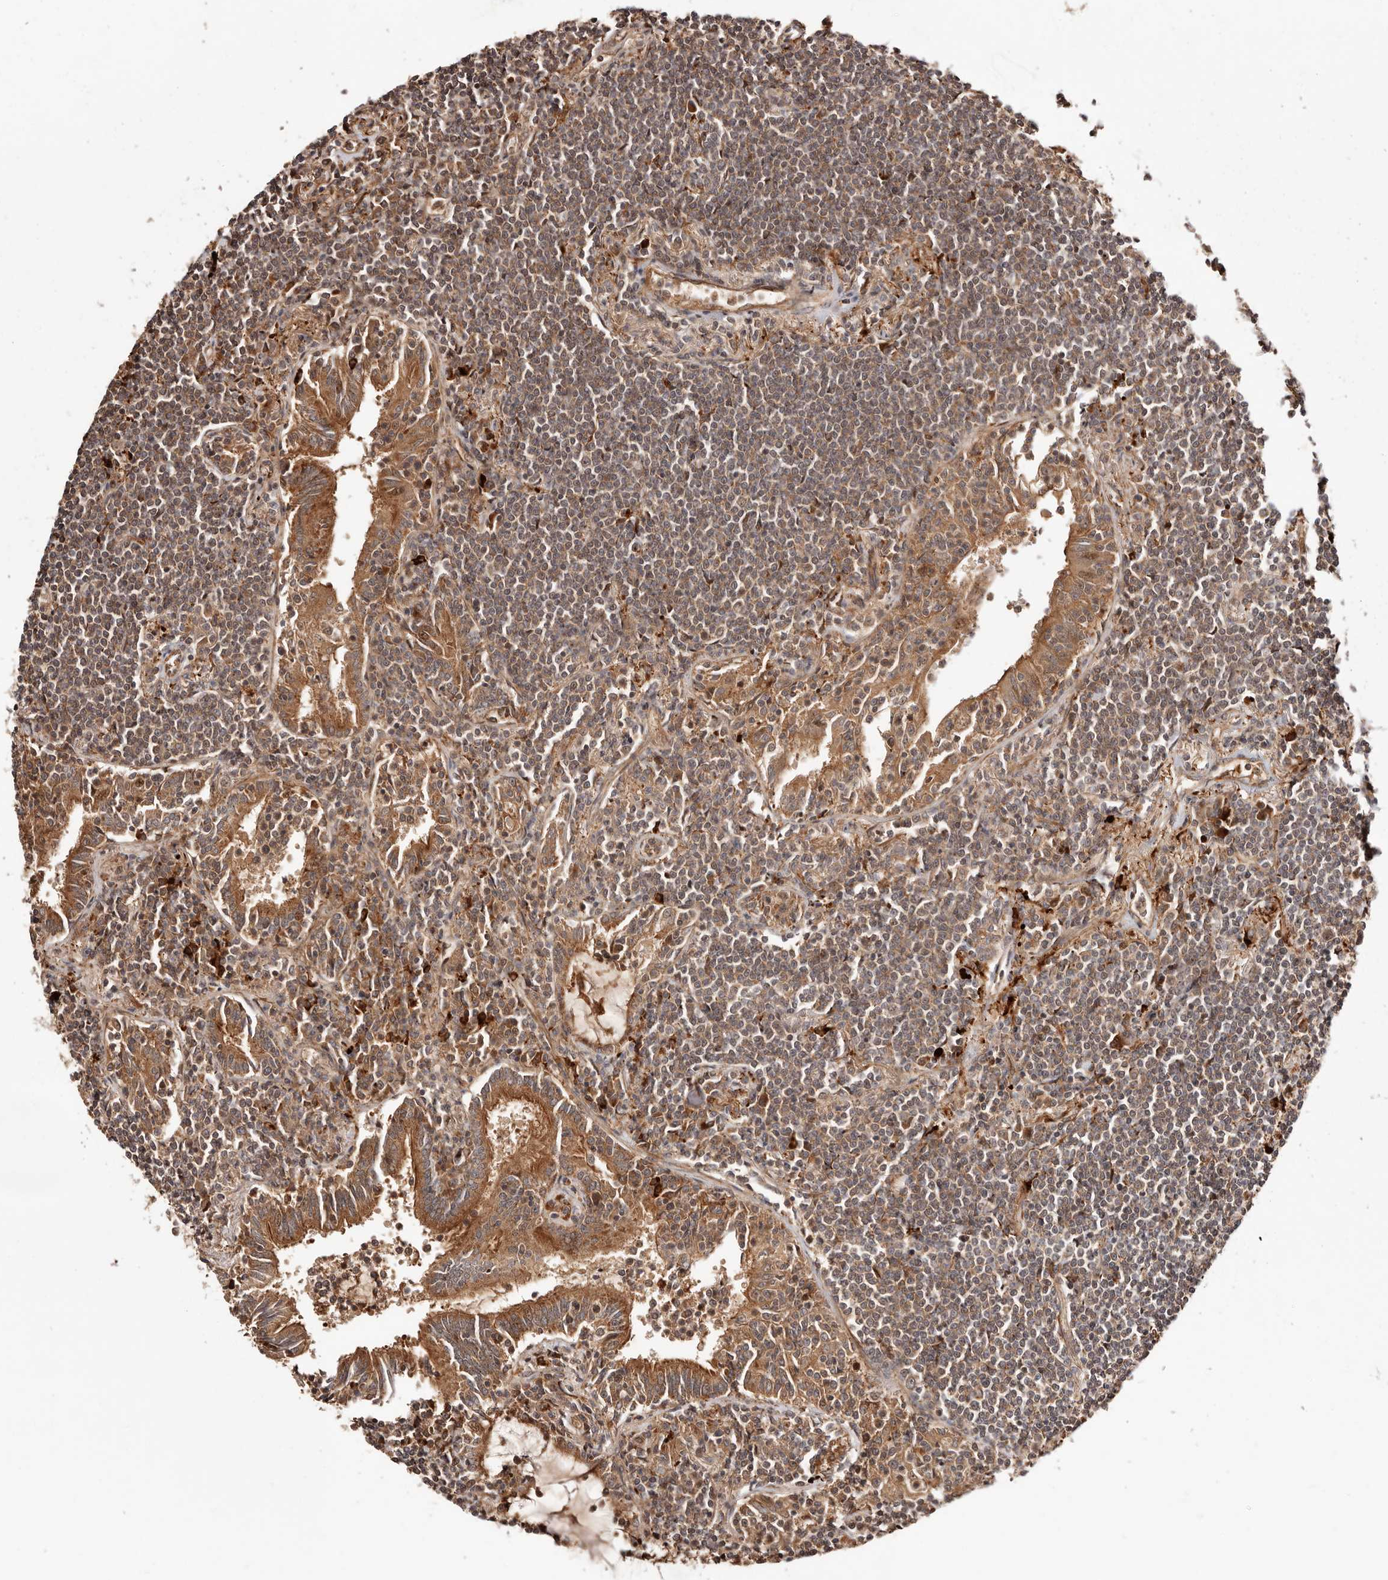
{"staining": {"intensity": "moderate", "quantity": ">75%", "location": "cytoplasmic/membranous"}, "tissue": "lymphoma", "cell_type": "Tumor cells", "image_type": "cancer", "snomed": [{"axis": "morphology", "description": "Malignant lymphoma, non-Hodgkin's type, Low grade"}, {"axis": "topography", "description": "Lung"}], "caption": "Human lymphoma stained with a brown dye displays moderate cytoplasmic/membranous positive expression in approximately >75% of tumor cells.", "gene": "PTPN22", "patient": {"sex": "female", "age": 71}}